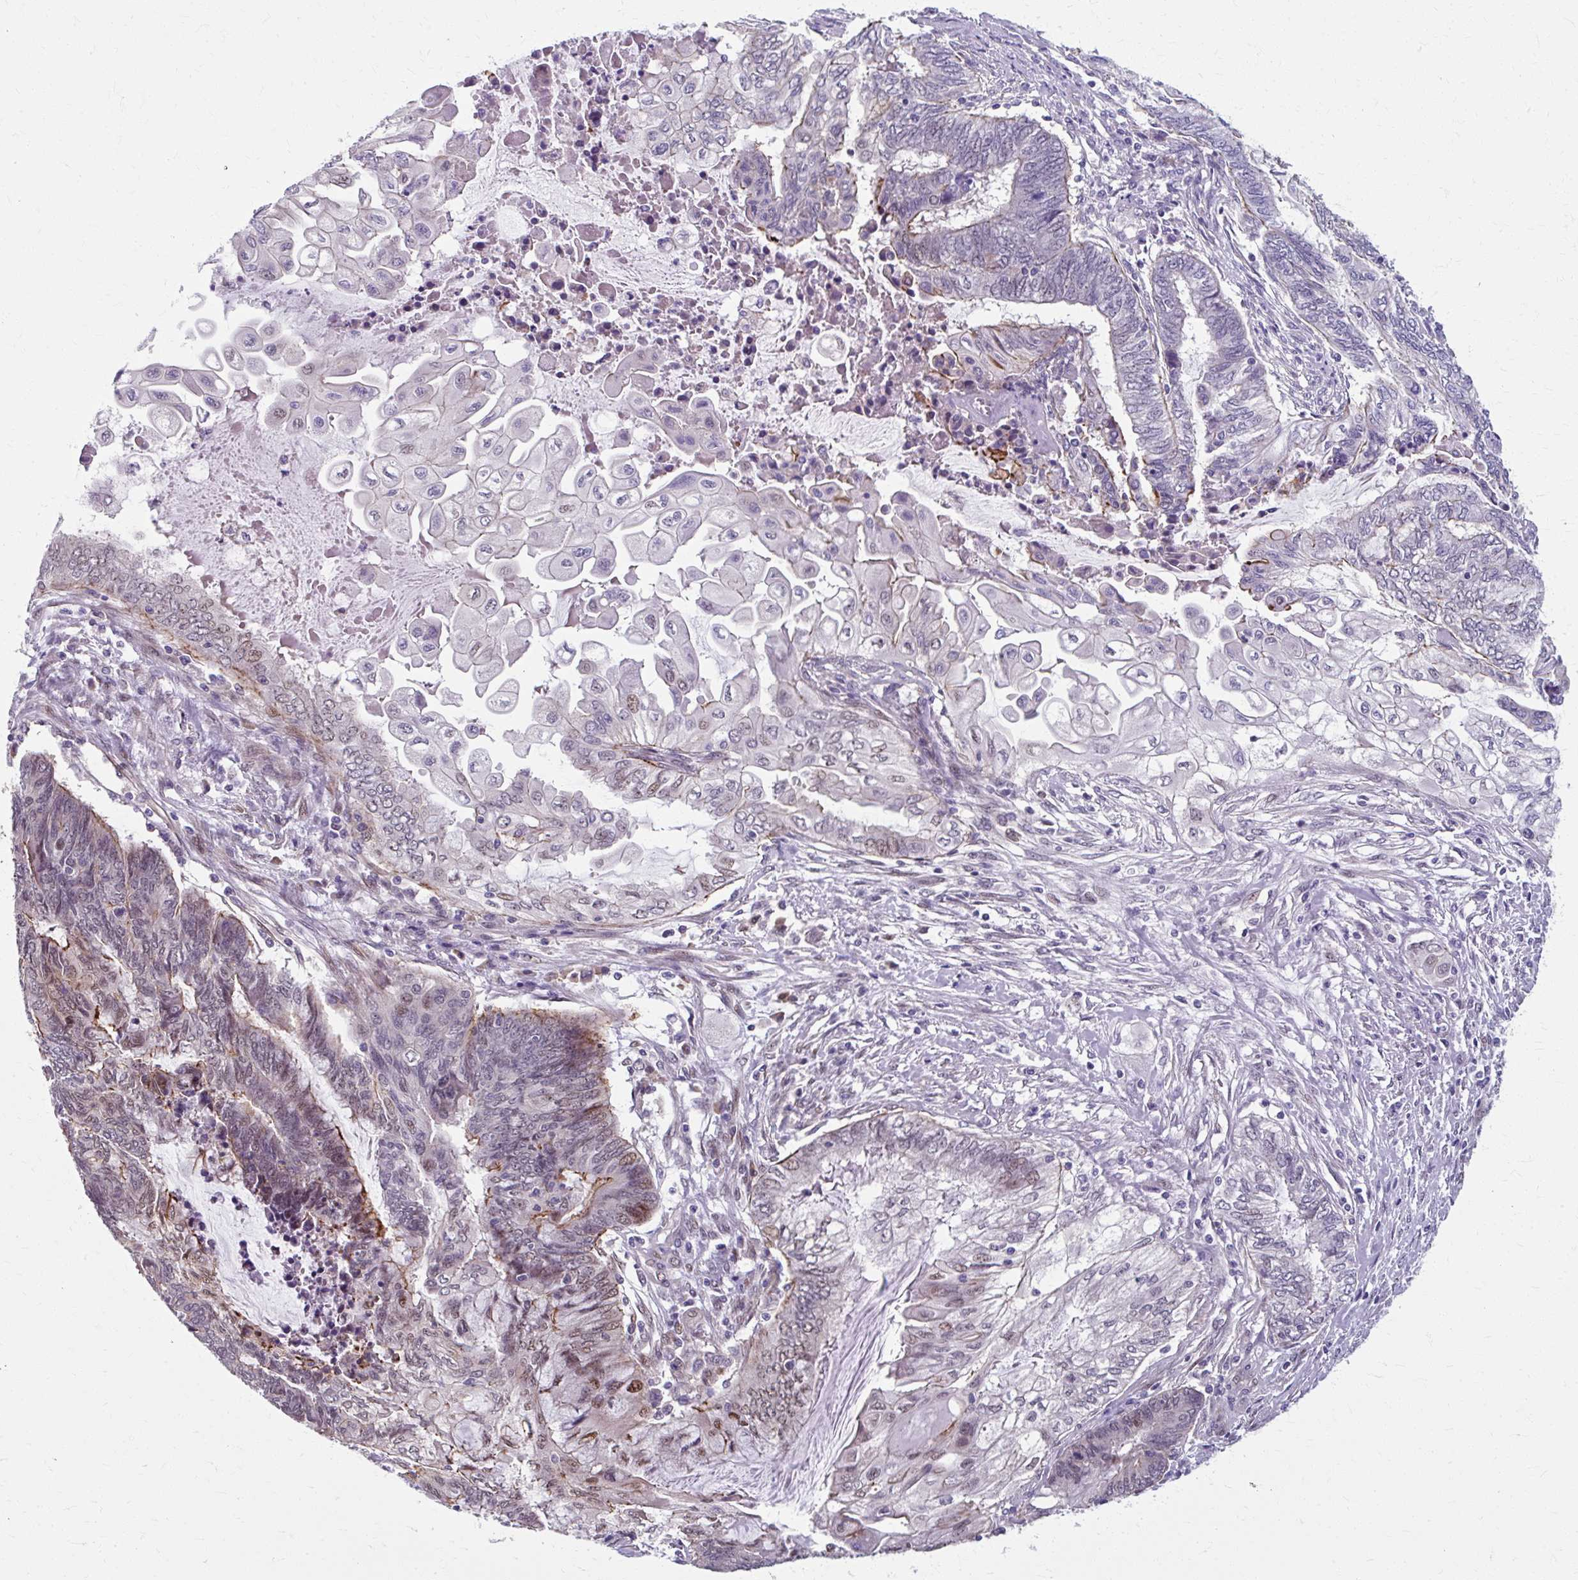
{"staining": {"intensity": "moderate", "quantity": "<25%", "location": "cytoplasmic/membranous"}, "tissue": "endometrial cancer", "cell_type": "Tumor cells", "image_type": "cancer", "snomed": [{"axis": "morphology", "description": "Adenocarcinoma, NOS"}, {"axis": "topography", "description": "Uterus"}, {"axis": "topography", "description": "Endometrium"}], "caption": "Human adenocarcinoma (endometrial) stained with a brown dye displays moderate cytoplasmic/membranous positive positivity in approximately <25% of tumor cells.", "gene": "ZNF555", "patient": {"sex": "female", "age": 70}}